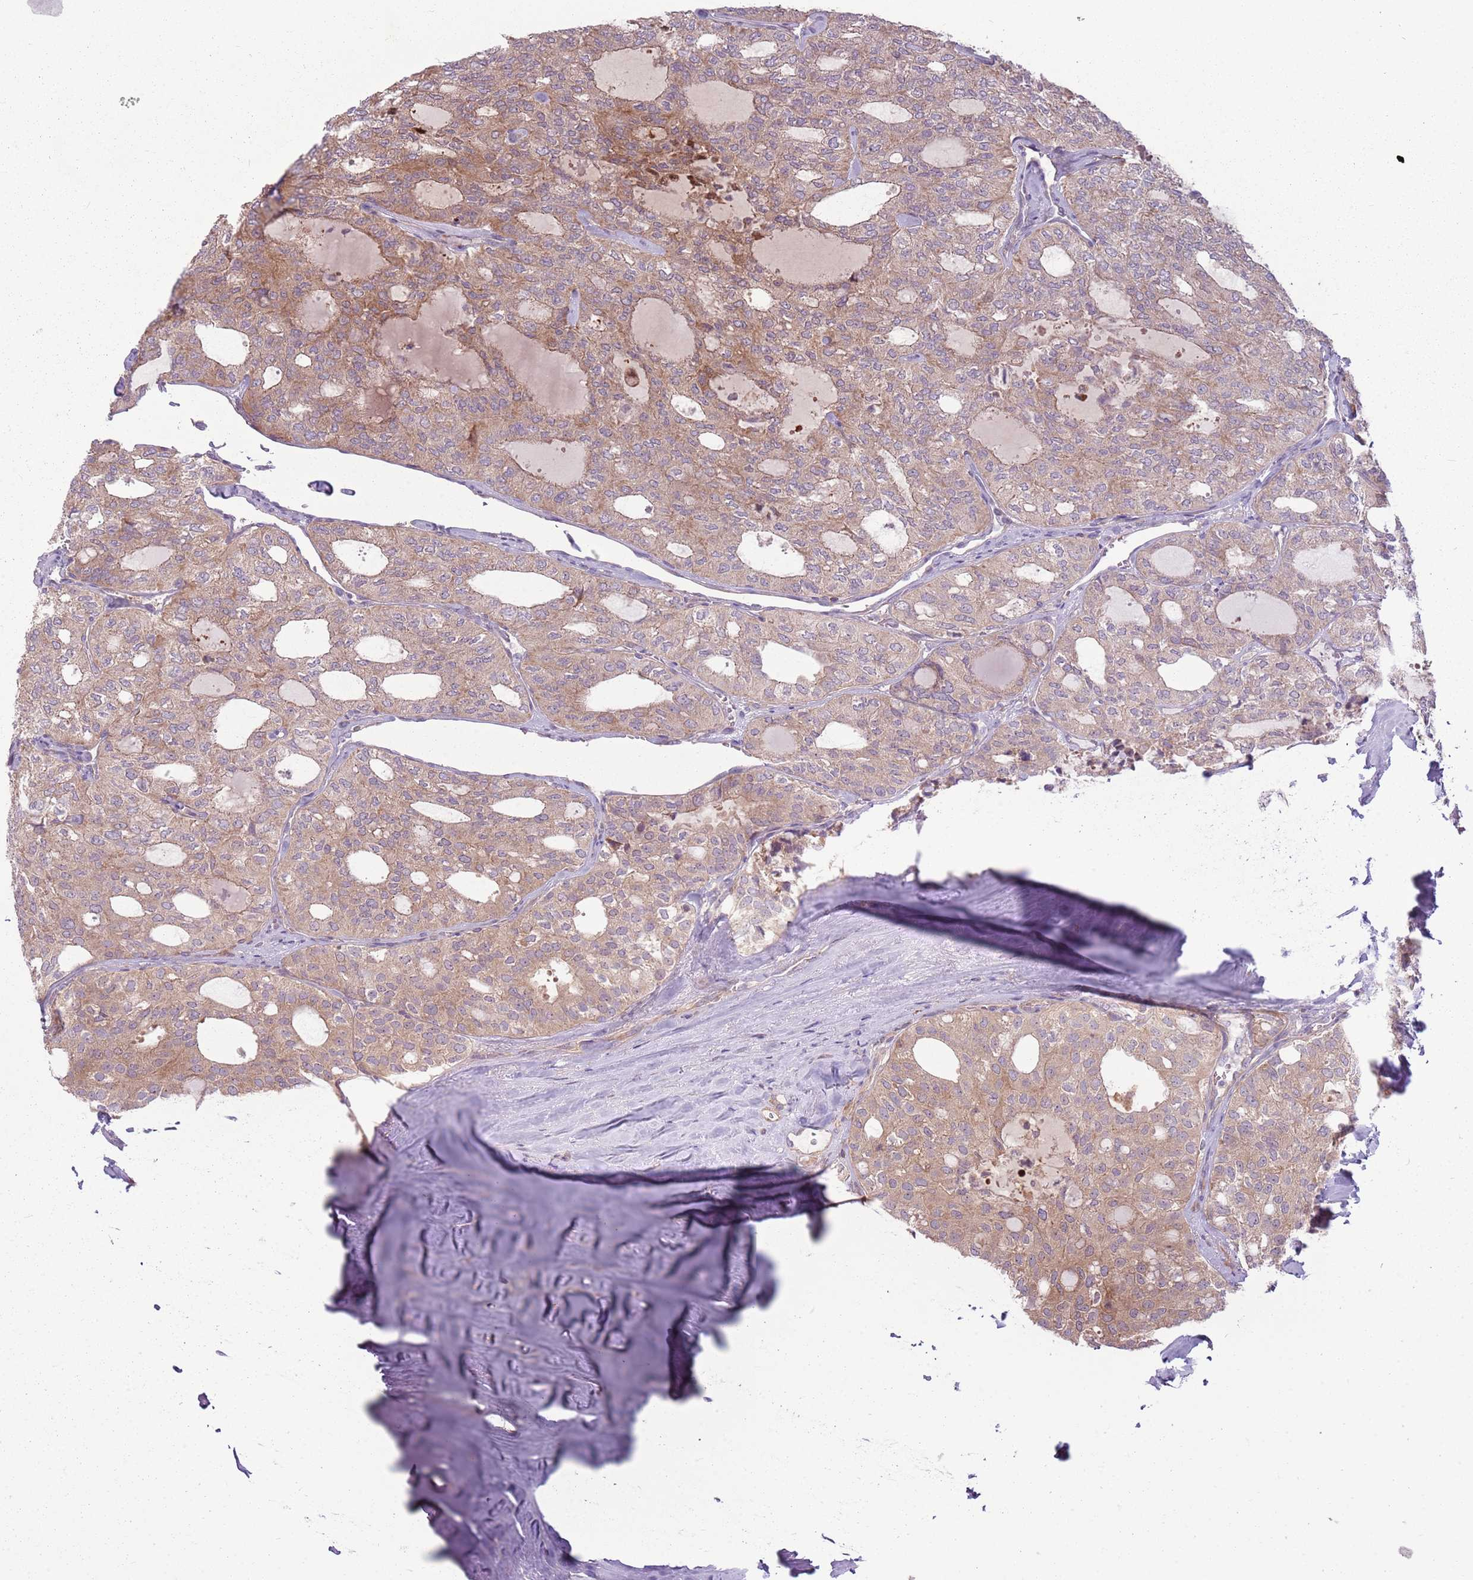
{"staining": {"intensity": "moderate", "quantity": ">75%", "location": "cytoplasmic/membranous,nuclear"}, "tissue": "thyroid cancer", "cell_type": "Tumor cells", "image_type": "cancer", "snomed": [{"axis": "morphology", "description": "Follicular adenoma carcinoma, NOS"}, {"axis": "topography", "description": "Thyroid gland"}], "caption": "A micrograph of human follicular adenoma carcinoma (thyroid) stained for a protein shows moderate cytoplasmic/membranous and nuclear brown staining in tumor cells.", "gene": "RPL21", "patient": {"sex": "male", "age": 75}}